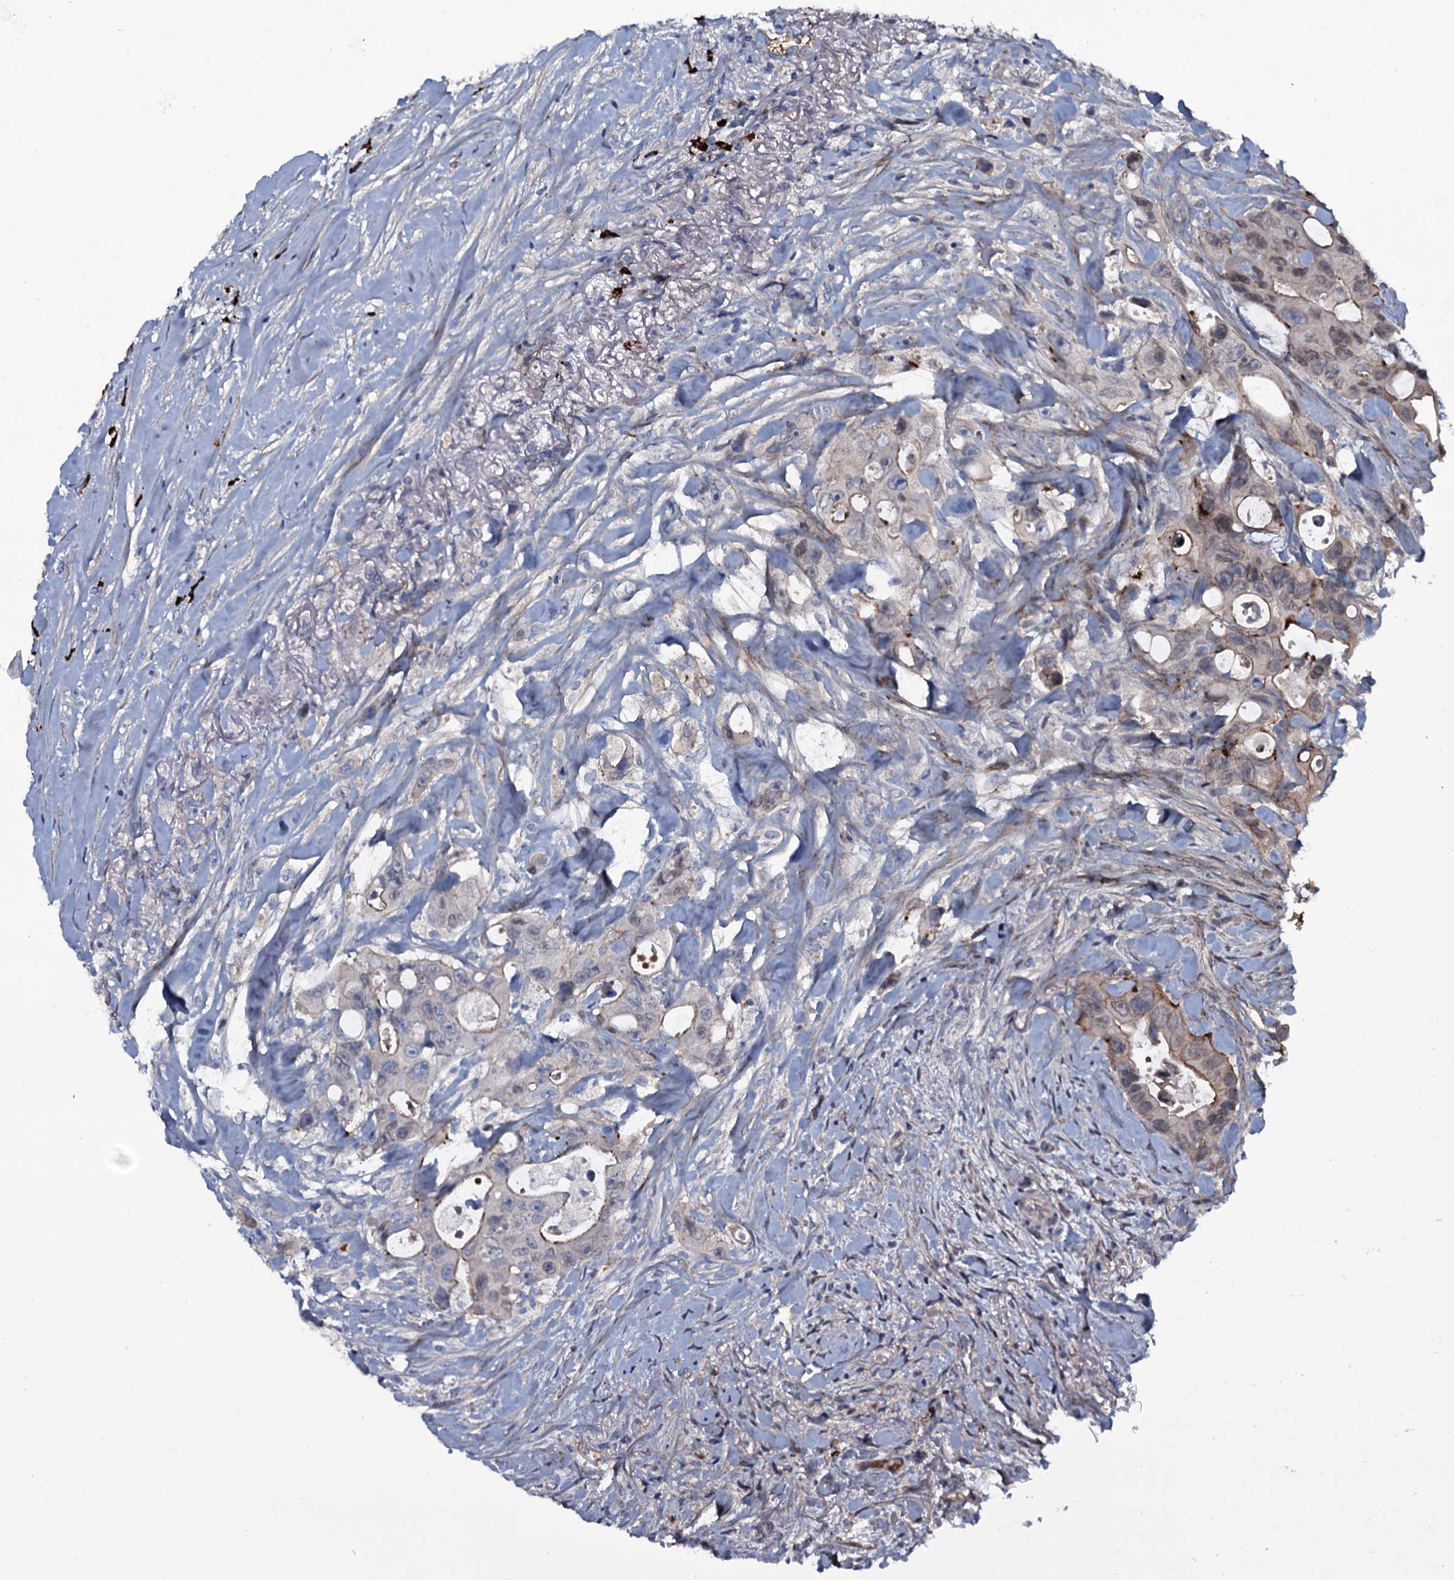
{"staining": {"intensity": "weak", "quantity": "<25%", "location": "cytoplasmic/membranous,nuclear"}, "tissue": "colorectal cancer", "cell_type": "Tumor cells", "image_type": "cancer", "snomed": [{"axis": "morphology", "description": "Adenocarcinoma, NOS"}, {"axis": "topography", "description": "Colon"}], "caption": "This is a image of IHC staining of adenocarcinoma (colorectal), which shows no positivity in tumor cells.", "gene": "LYG2", "patient": {"sex": "female", "age": 46}}